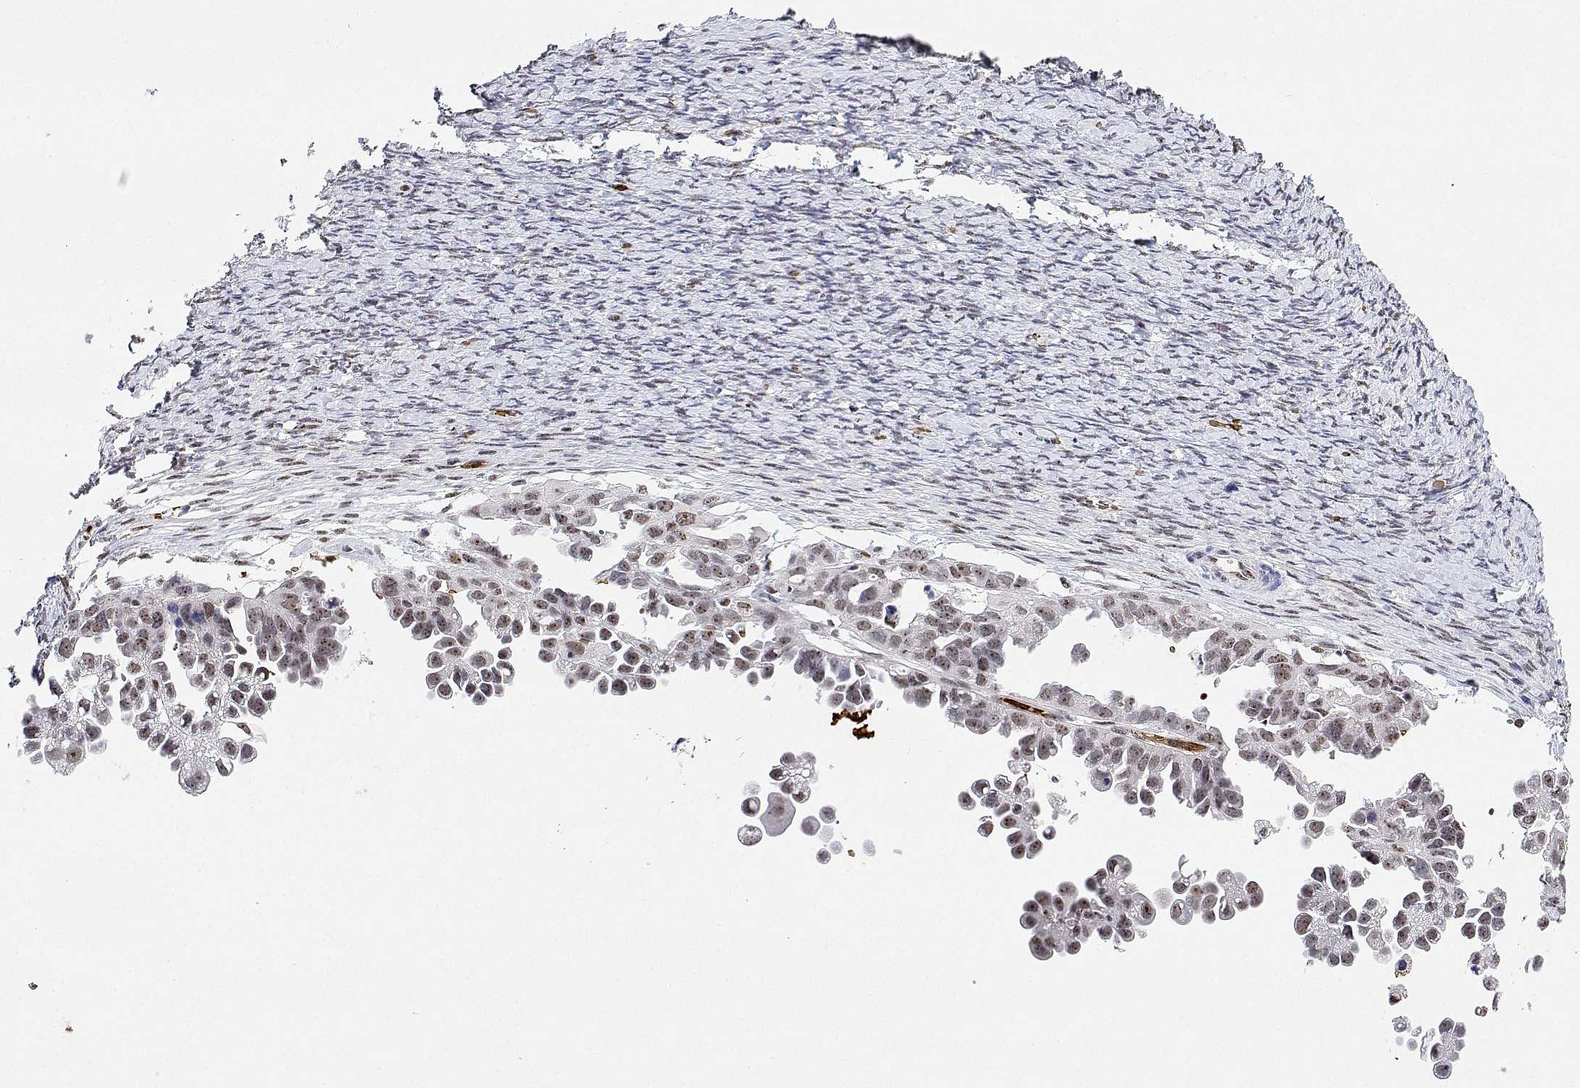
{"staining": {"intensity": "moderate", "quantity": "25%-75%", "location": "nuclear"}, "tissue": "ovarian cancer", "cell_type": "Tumor cells", "image_type": "cancer", "snomed": [{"axis": "morphology", "description": "Cystadenocarcinoma, serous, NOS"}, {"axis": "topography", "description": "Ovary"}], "caption": "This photomicrograph shows immunohistochemistry (IHC) staining of serous cystadenocarcinoma (ovarian), with medium moderate nuclear staining in approximately 25%-75% of tumor cells.", "gene": "ADAR", "patient": {"sex": "female", "age": 53}}